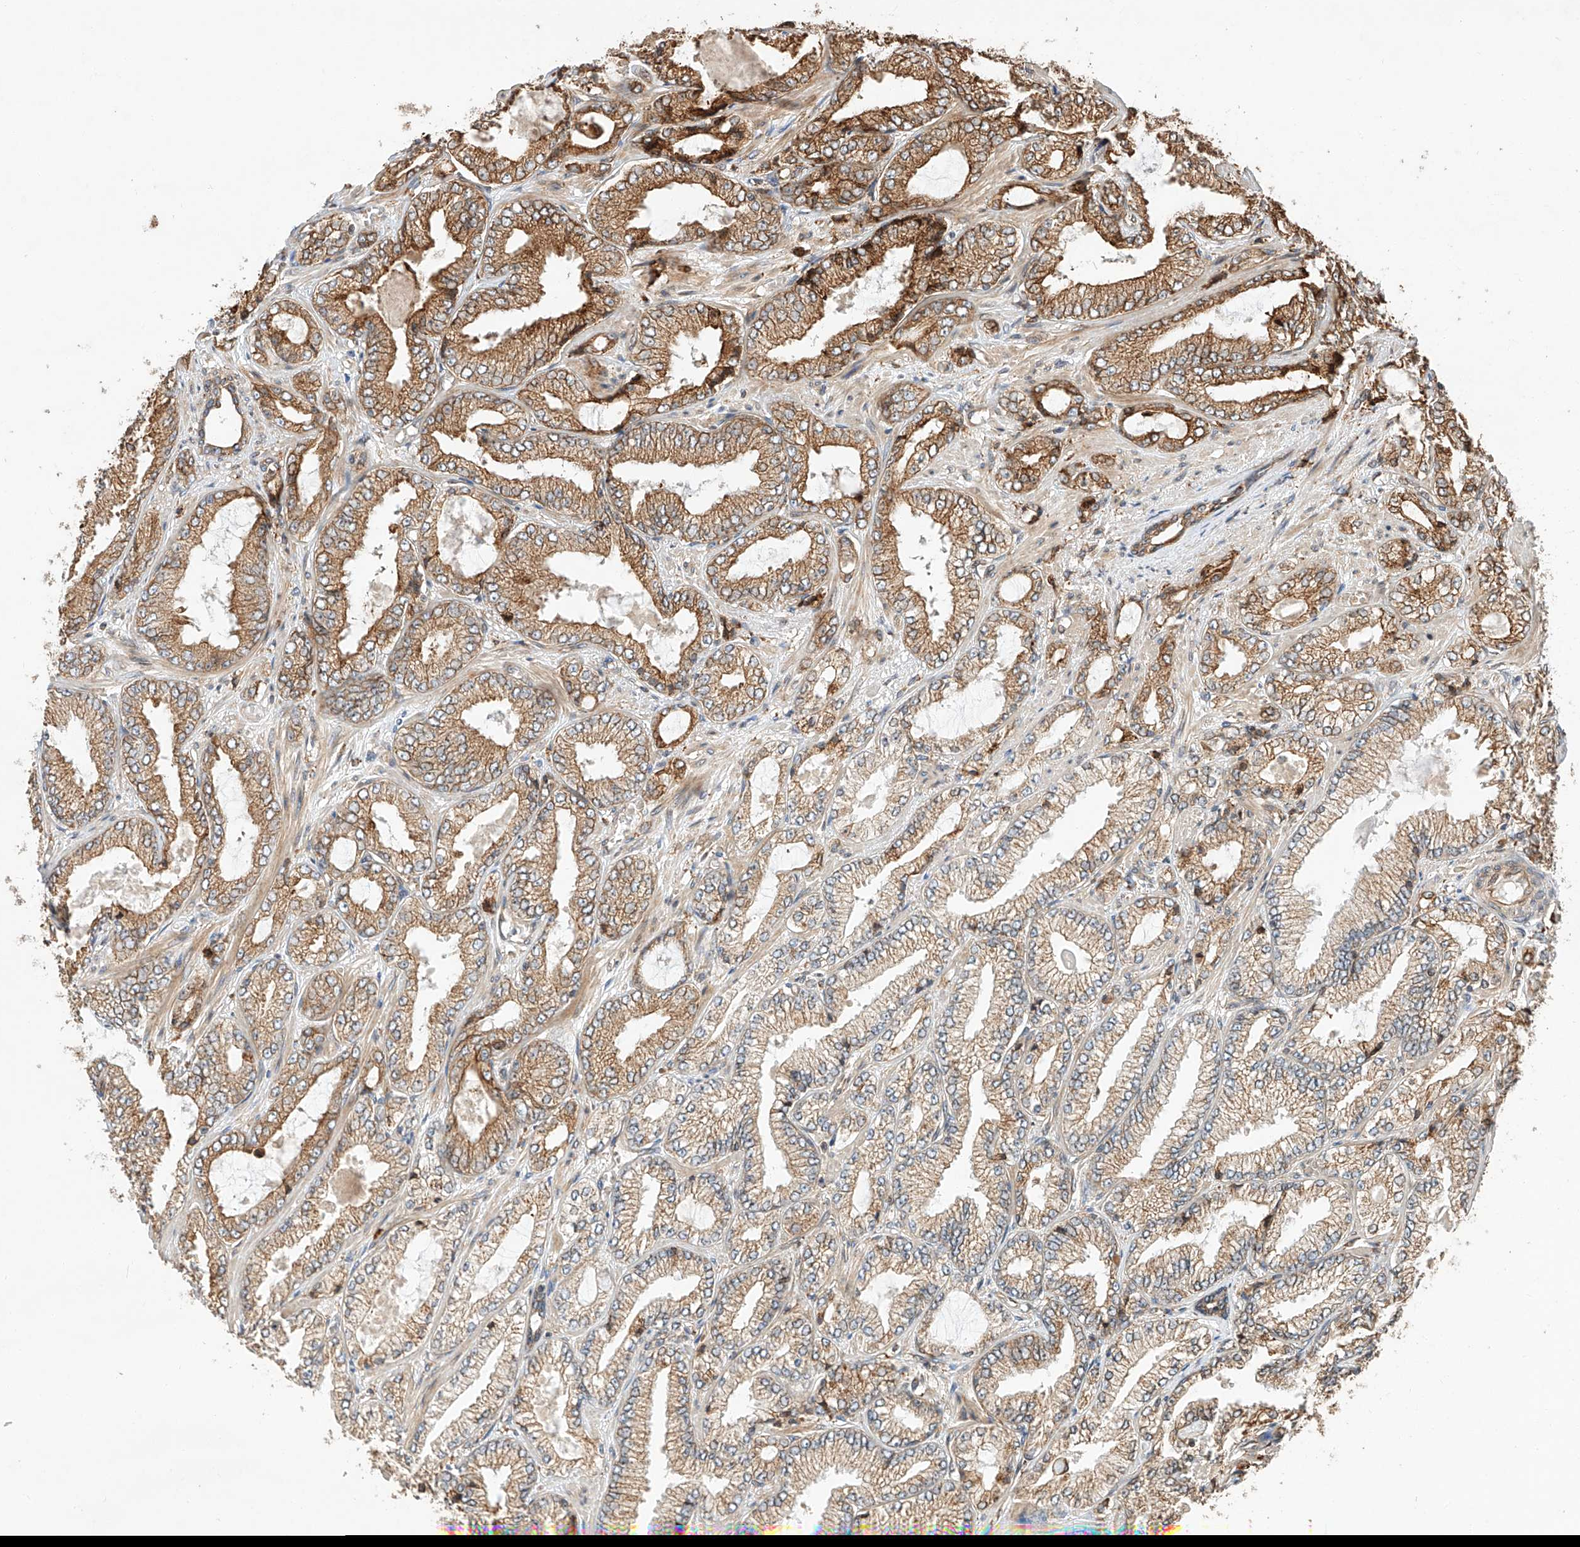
{"staining": {"intensity": "moderate", "quantity": ">75%", "location": "cytoplasmic/membranous"}, "tissue": "prostate cancer", "cell_type": "Tumor cells", "image_type": "cancer", "snomed": [{"axis": "morphology", "description": "Adenocarcinoma, High grade"}, {"axis": "topography", "description": "Prostate"}], "caption": "DAB immunohistochemical staining of adenocarcinoma (high-grade) (prostate) displays moderate cytoplasmic/membranous protein positivity in about >75% of tumor cells.", "gene": "ZNF84", "patient": {"sex": "male", "age": 71}}